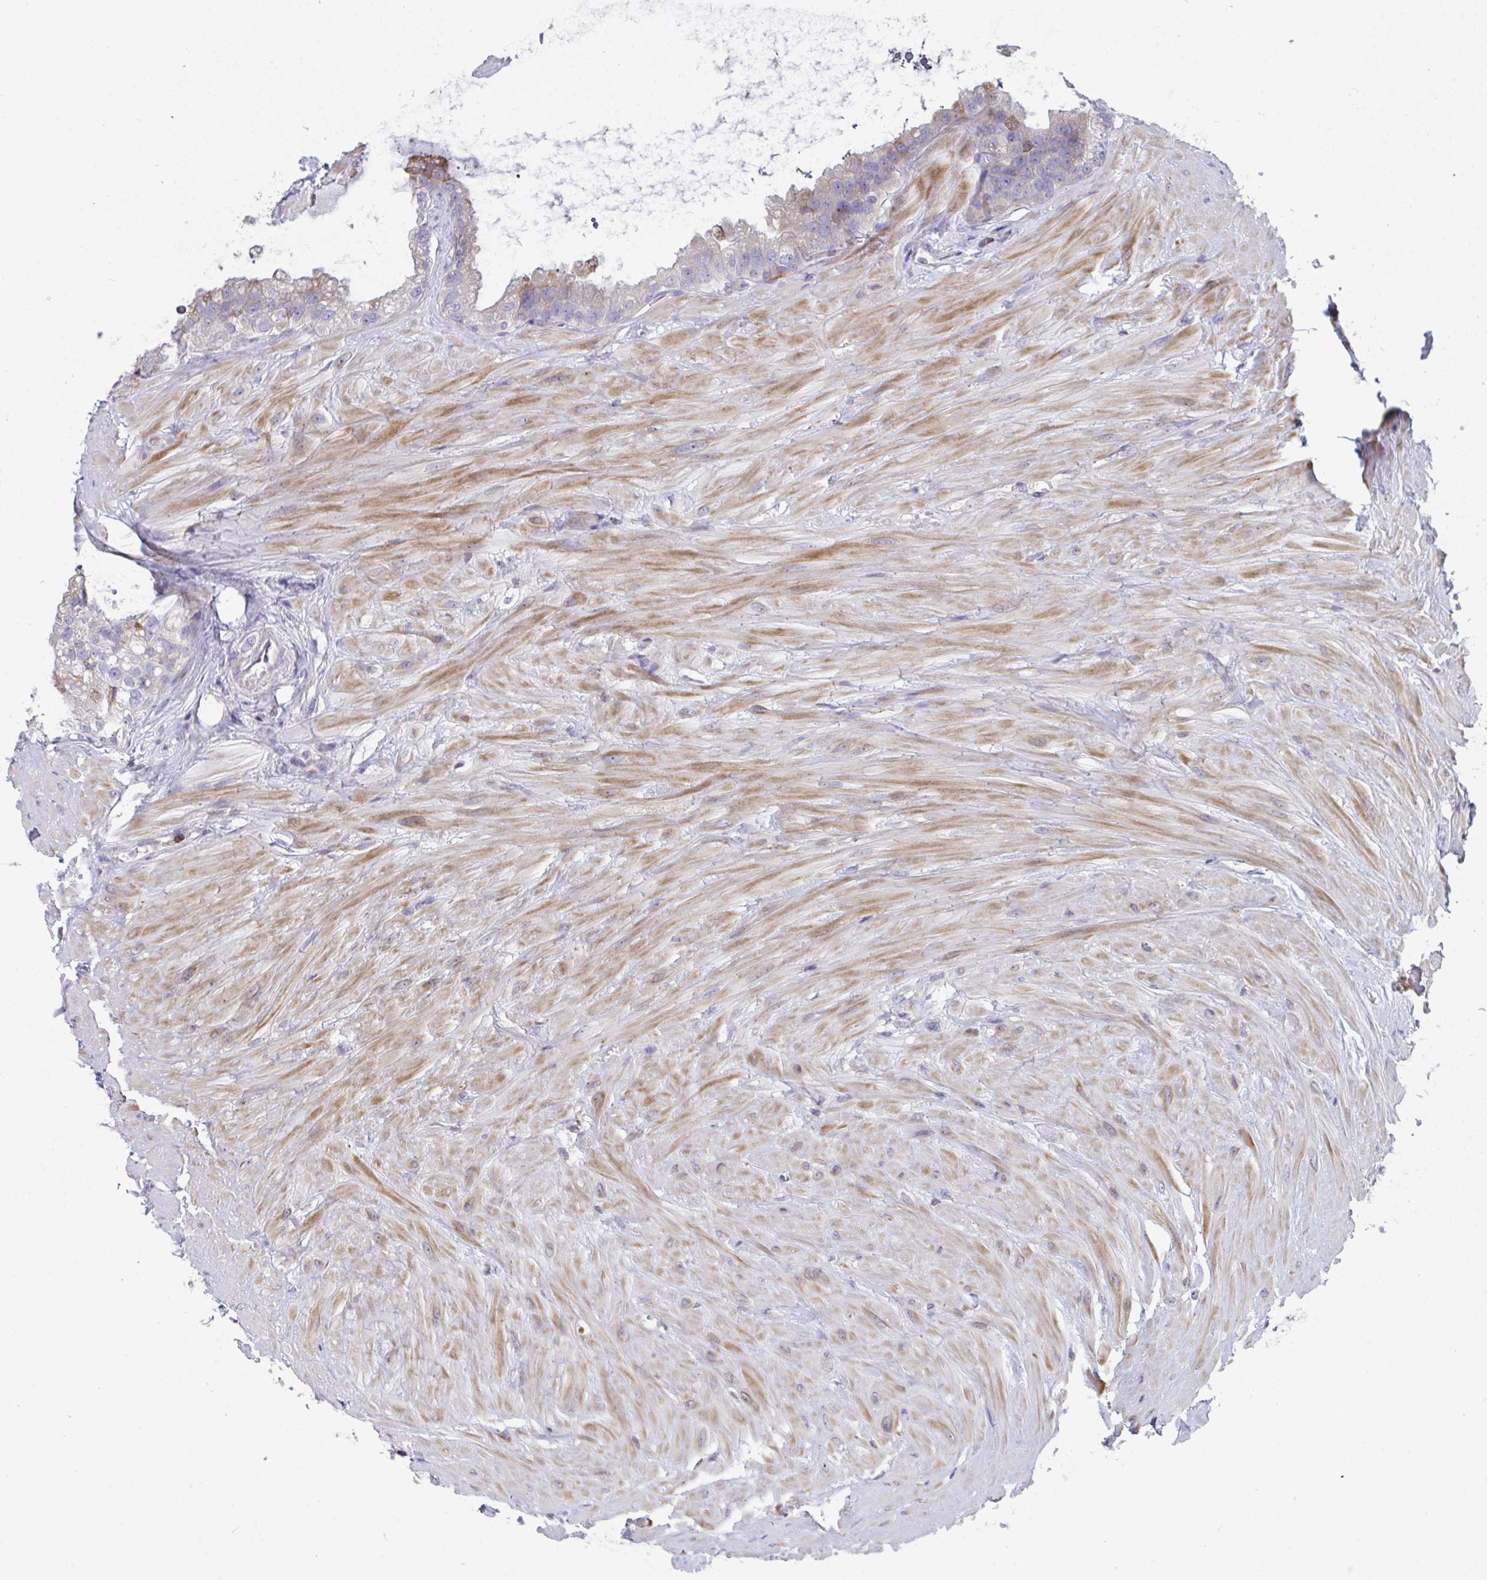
{"staining": {"intensity": "negative", "quantity": "none", "location": "none"}, "tissue": "seminal vesicle", "cell_type": "Glandular cells", "image_type": "normal", "snomed": [{"axis": "morphology", "description": "Normal tissue, NOS"}, {"axis": "topography", "description": "Seminal veicle"}, {"axis": "topography", "description": "Peripheral nerve tissue"}], "caption": "The immunohistochemistry micrograph has no significant staining in glandular cells of seminal vesicle.", "gene": "MYMK", "patient": {"sex": "male", "age": 76}}